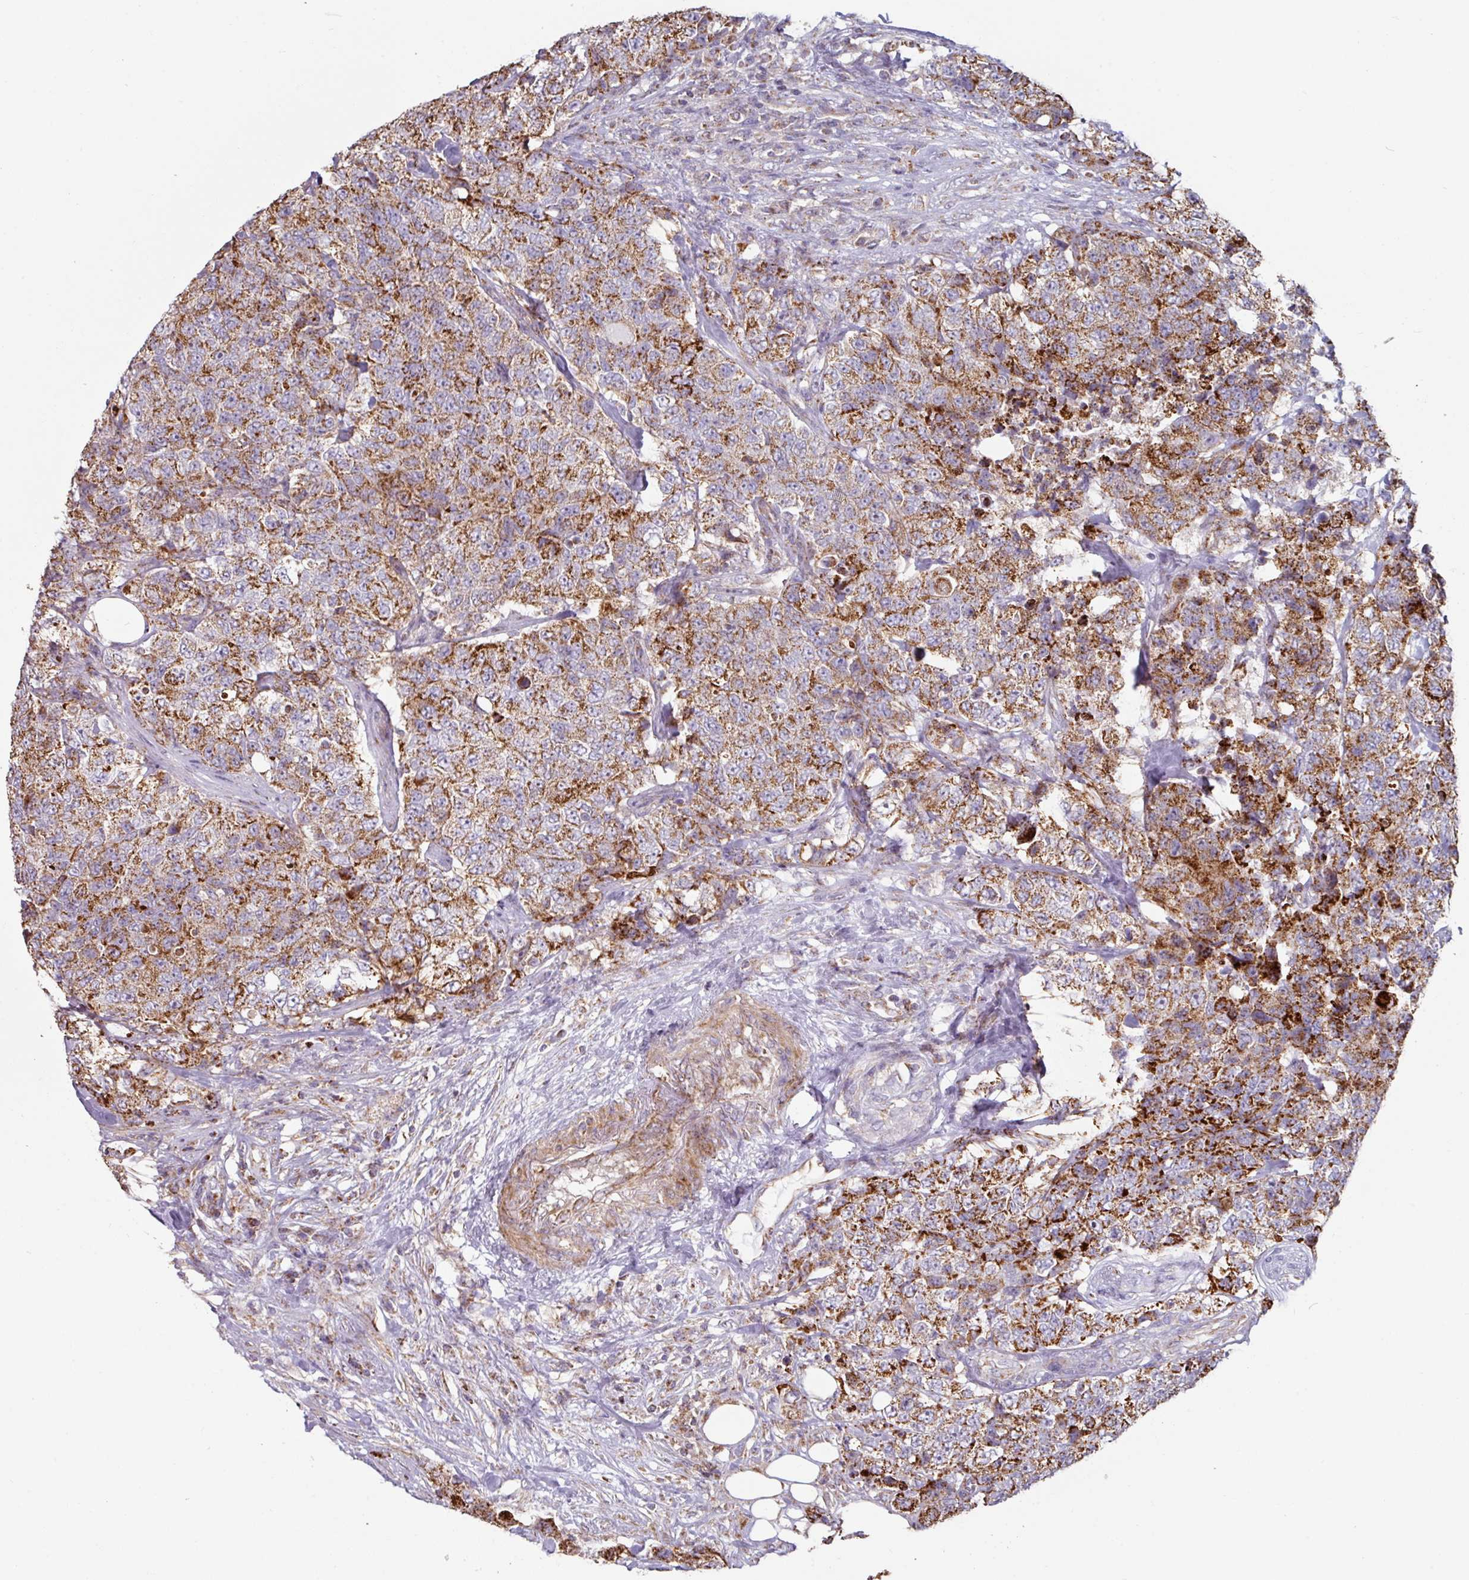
{"staining": {"intensity": "strong", "quantity": "25%-75%", "location": "cytoplasmic/membranous"}, "tissue": "urothelial cancer", "cell_type": "Tumor cells", "image_type": "cancer", "snomed": [{"axis": "morphology", "description": "Urothelial carcinoma, High grade"}, {"axis": "topography", "description": "Urinary bladder"}], "caption": "Brown immunohistochemical staining in urothelial carcinoma (high-grade) displays strong cytoplasmic/membranous expression in about 25%-75% of tumor cells. Nuclei are stained in blue.", "gene": "OR2D3", "patient": {"sex": "female", "age": 78}}